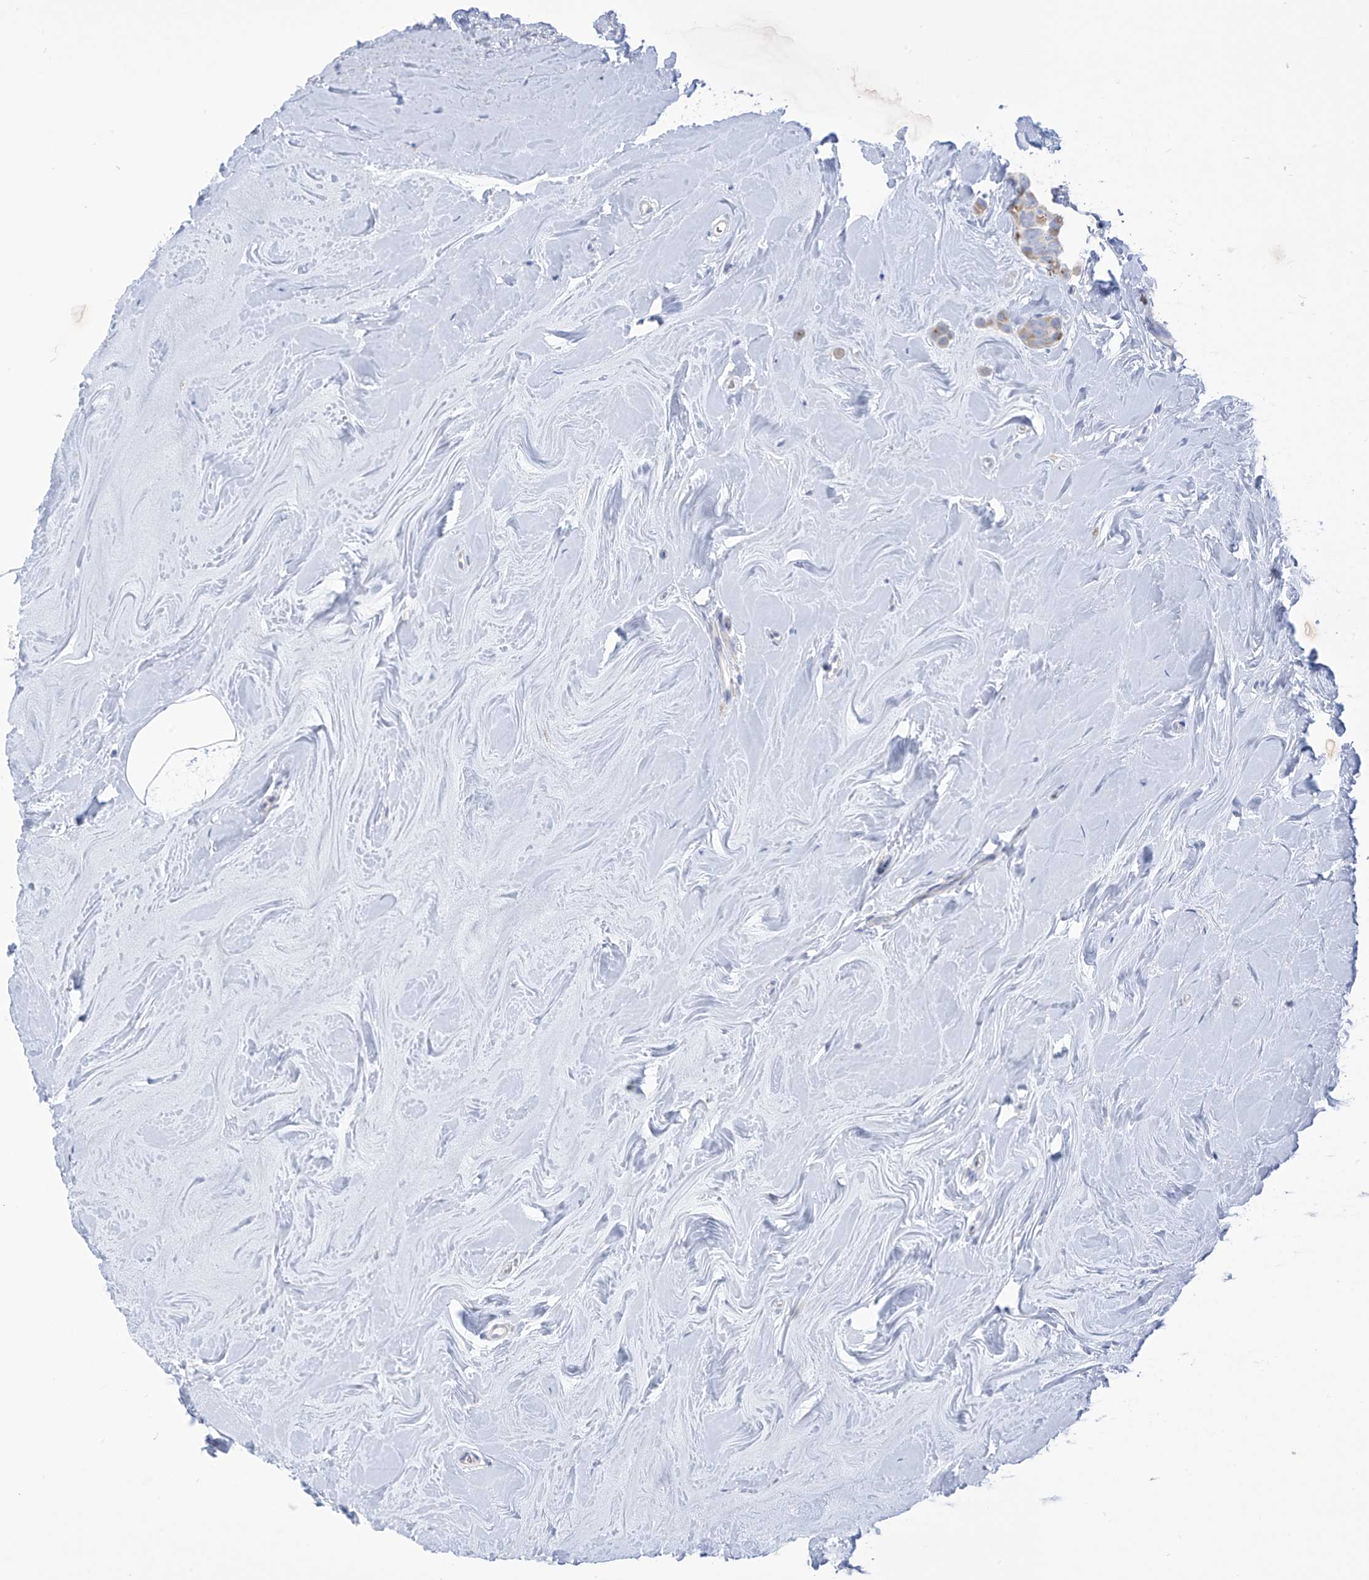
{"staining": {"intensity": "weak", "quantity": "25%-75%", "location": "cytoplasmic/membranous"}, "tissue": "breast cancer", "cell_type": "Tumor cells", "image_type": "cancer", "snomed": [{"axis": "morphology", "description": "Lobular carcinoma"}, {"axis": "topography", "description": "Breast"}], "caption": "A brown stain shows weak cytoplasmic/membranous positivity of a protein in human breast cancer (lobular carcinoma) tumor cells. Using DAB (brown) and hematoxylin (blue) stains, captured at high magnification using brightfield microscopy.", "gene": "FABP2", "patient": {"sex": "female", "age": 47}}